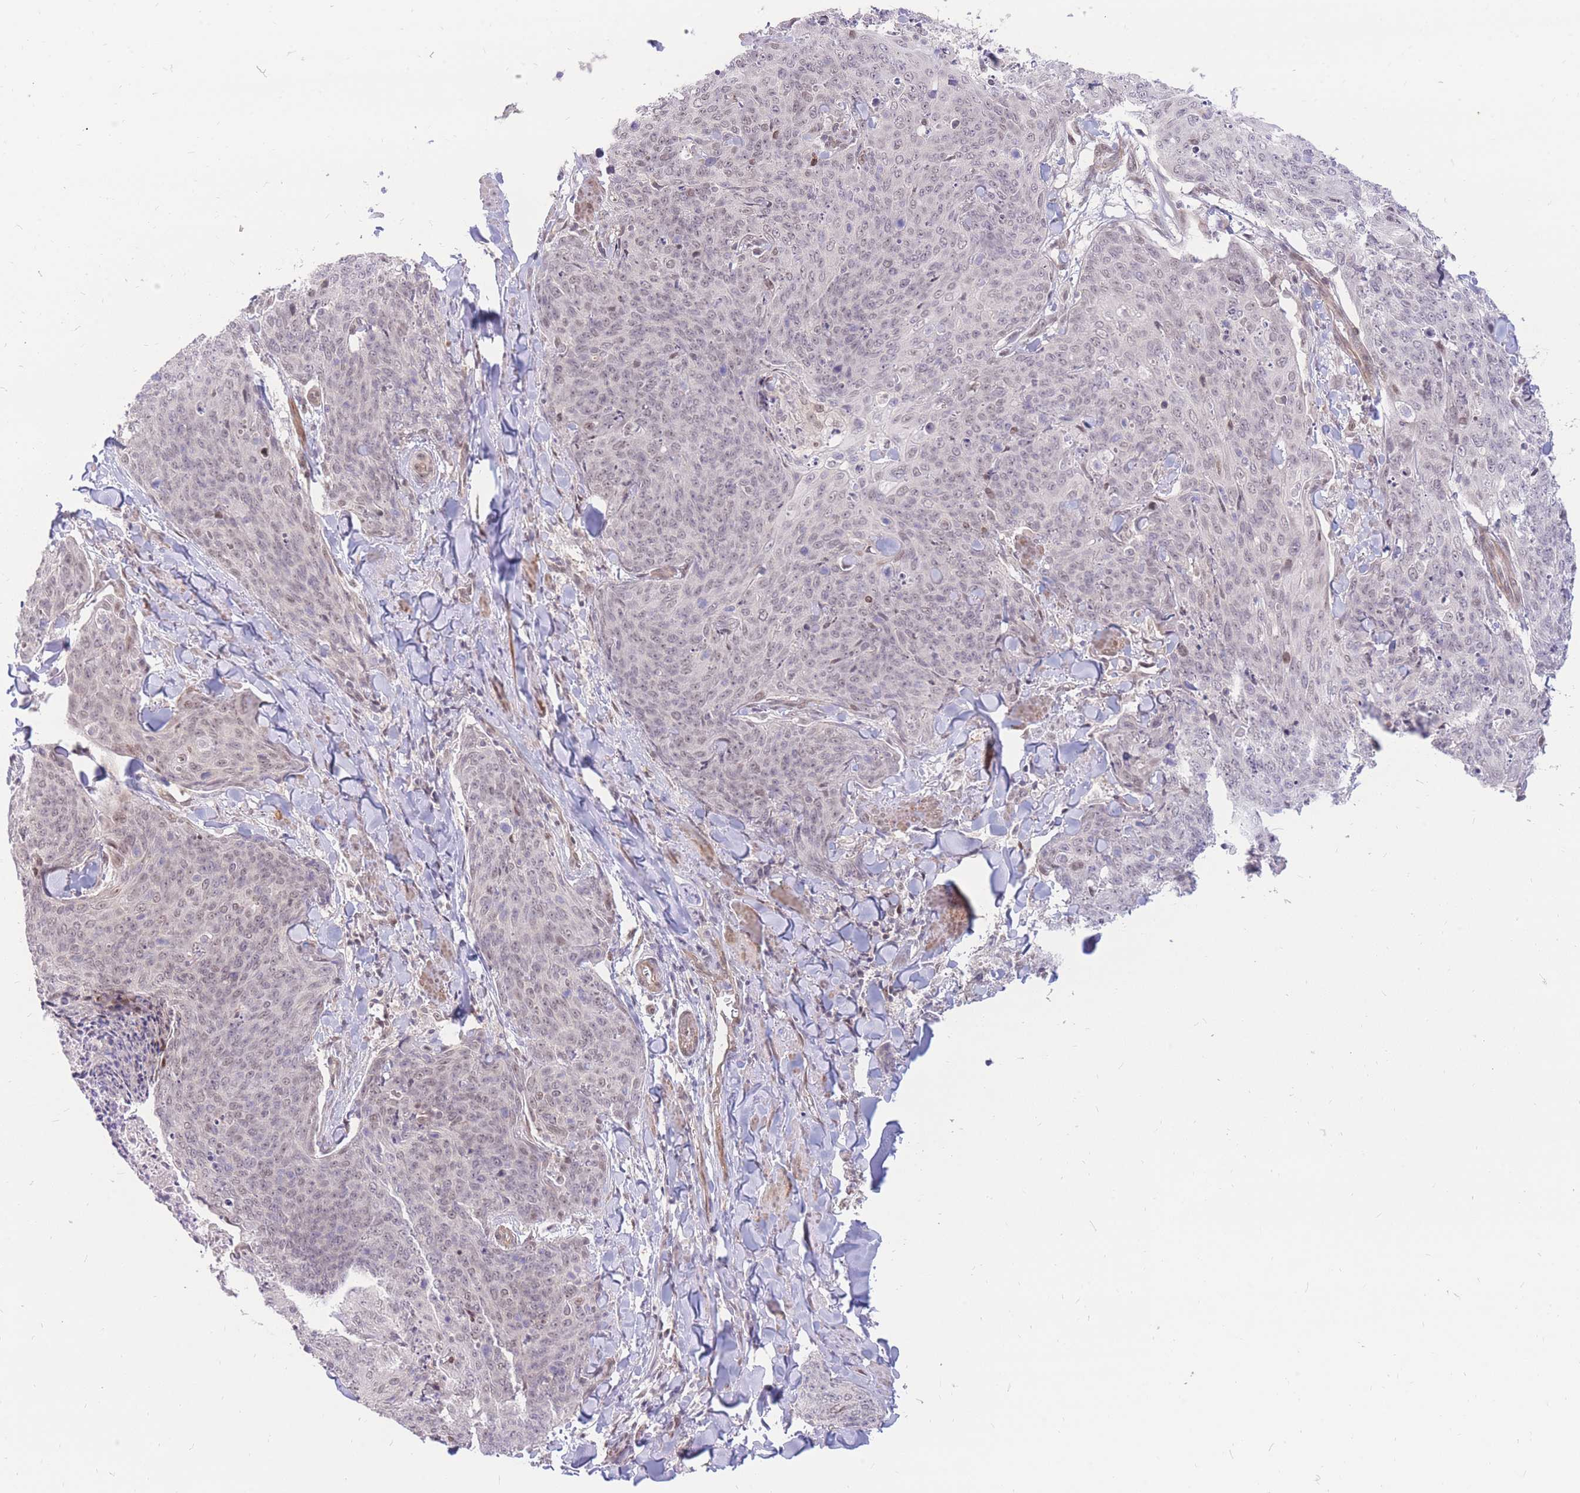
{"staining": {"intensity": "weak", "quantity": "25%-75%", "location": "nuclear"}, "tissue": "skin cancer", "cell_type": "Tumor cells", "image_type": "cancer", "snomed": [{"axis": "morphology", "description": "Squamous cell carcinoma, NOS"}, {"axis": "topography", "description": "Skin"}, {"axis": "topography", "description": "Vulva"}], "caption": "DAB (3,3'-diaminobenzidine) immunohistochemical staining of human skin cancer (squamous cell carcinoma) shows weak nuclear protein positivity in about 25%-75% of tumor cells.", "gene": "ERICH6B", "patient": {"sex": "female", "age": 85}}